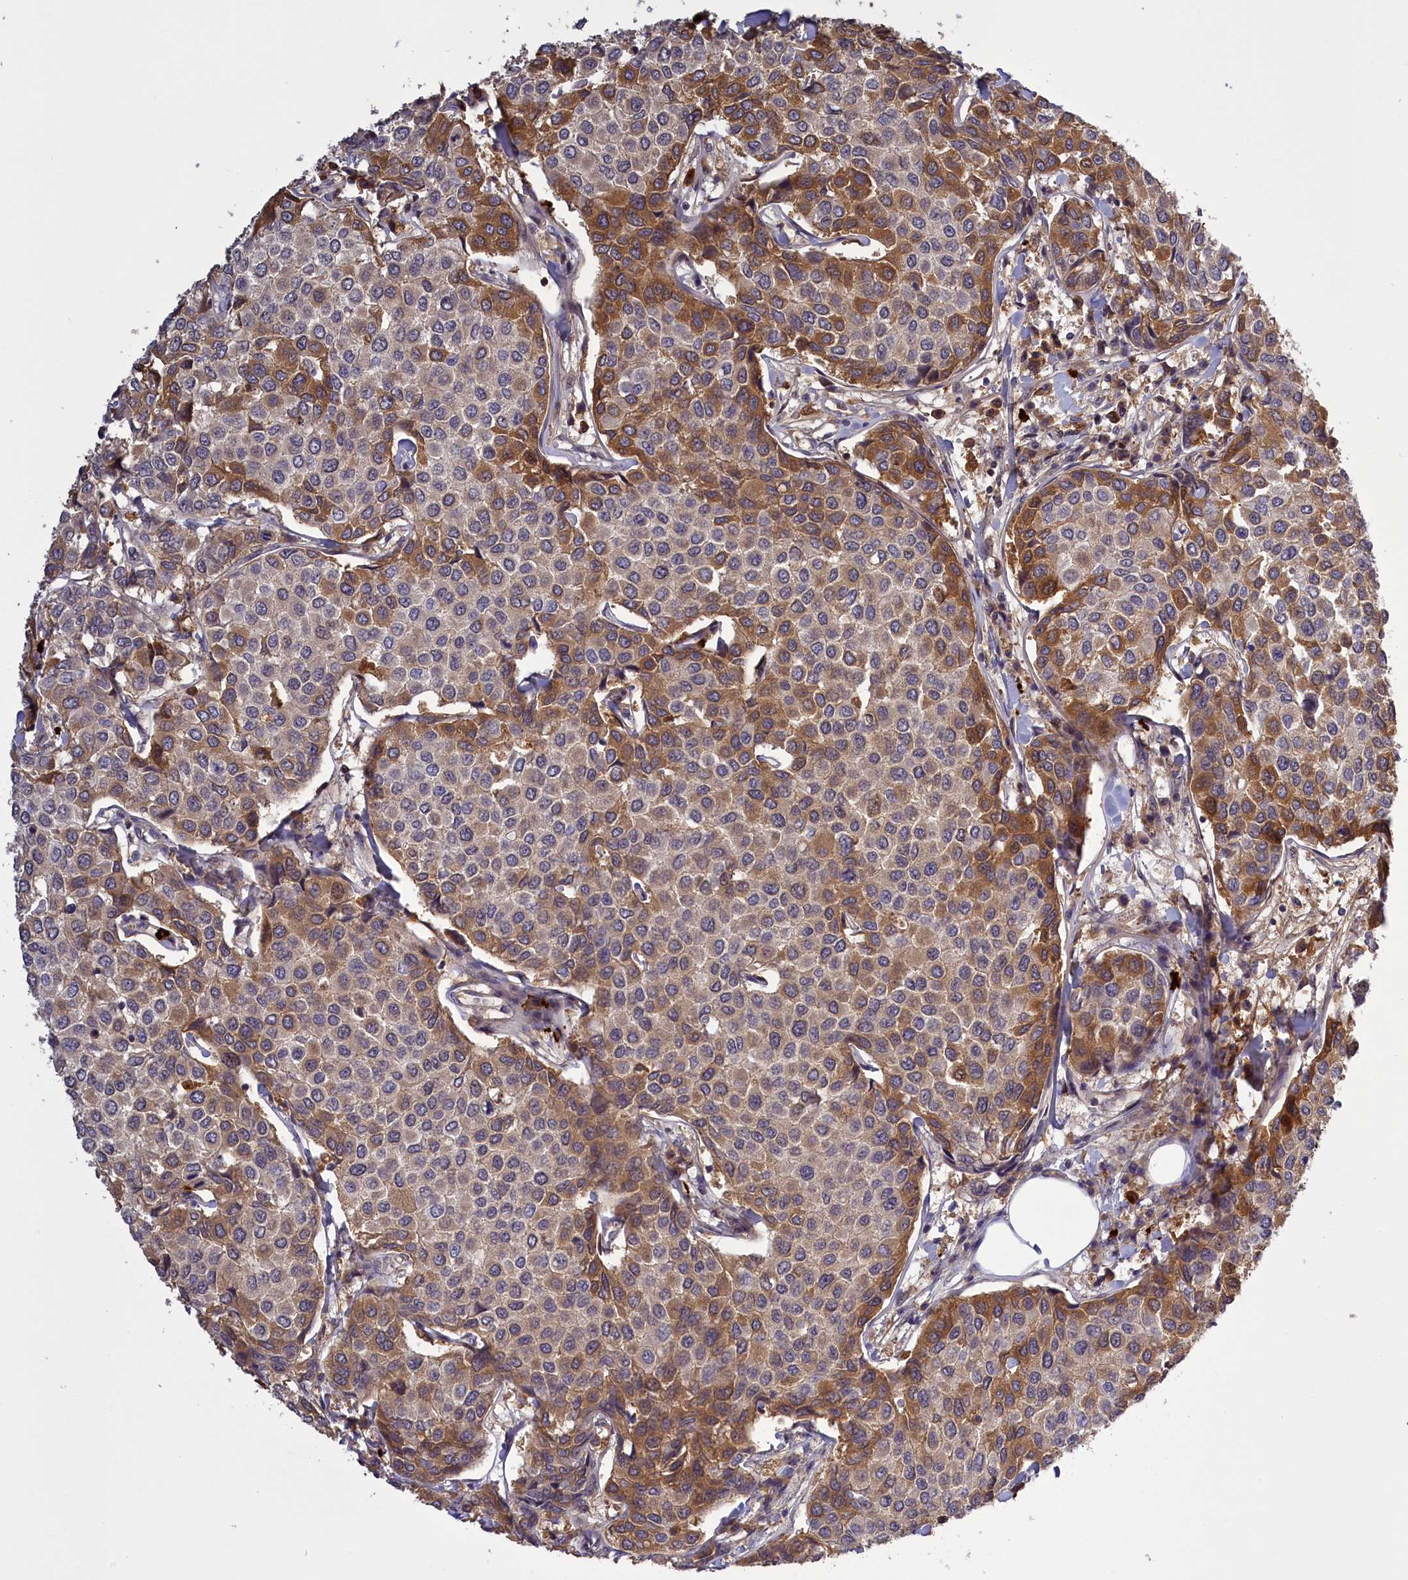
{"staining": {"intensity": "strong", "quantity": "<25%", "location": "cytoplasmic/membranous"}, "tissue": "breast cancer", "cell_type": "Tumor cells", "image_type": "cancer", "snomed": [{"axis": "morphology", "description": "Duct carcinoma"}, {"axis": "topography", "description": "Breast"}], "caption": "Human infiltrating ductal carcinoma (breast) stained for a protein (brown) reveals strong cytoplasmic/membranous positive positivity in approximately <25% of tumor cells.", "gene": "RRAD", "patient": {"sex": "female", "age": 55}}